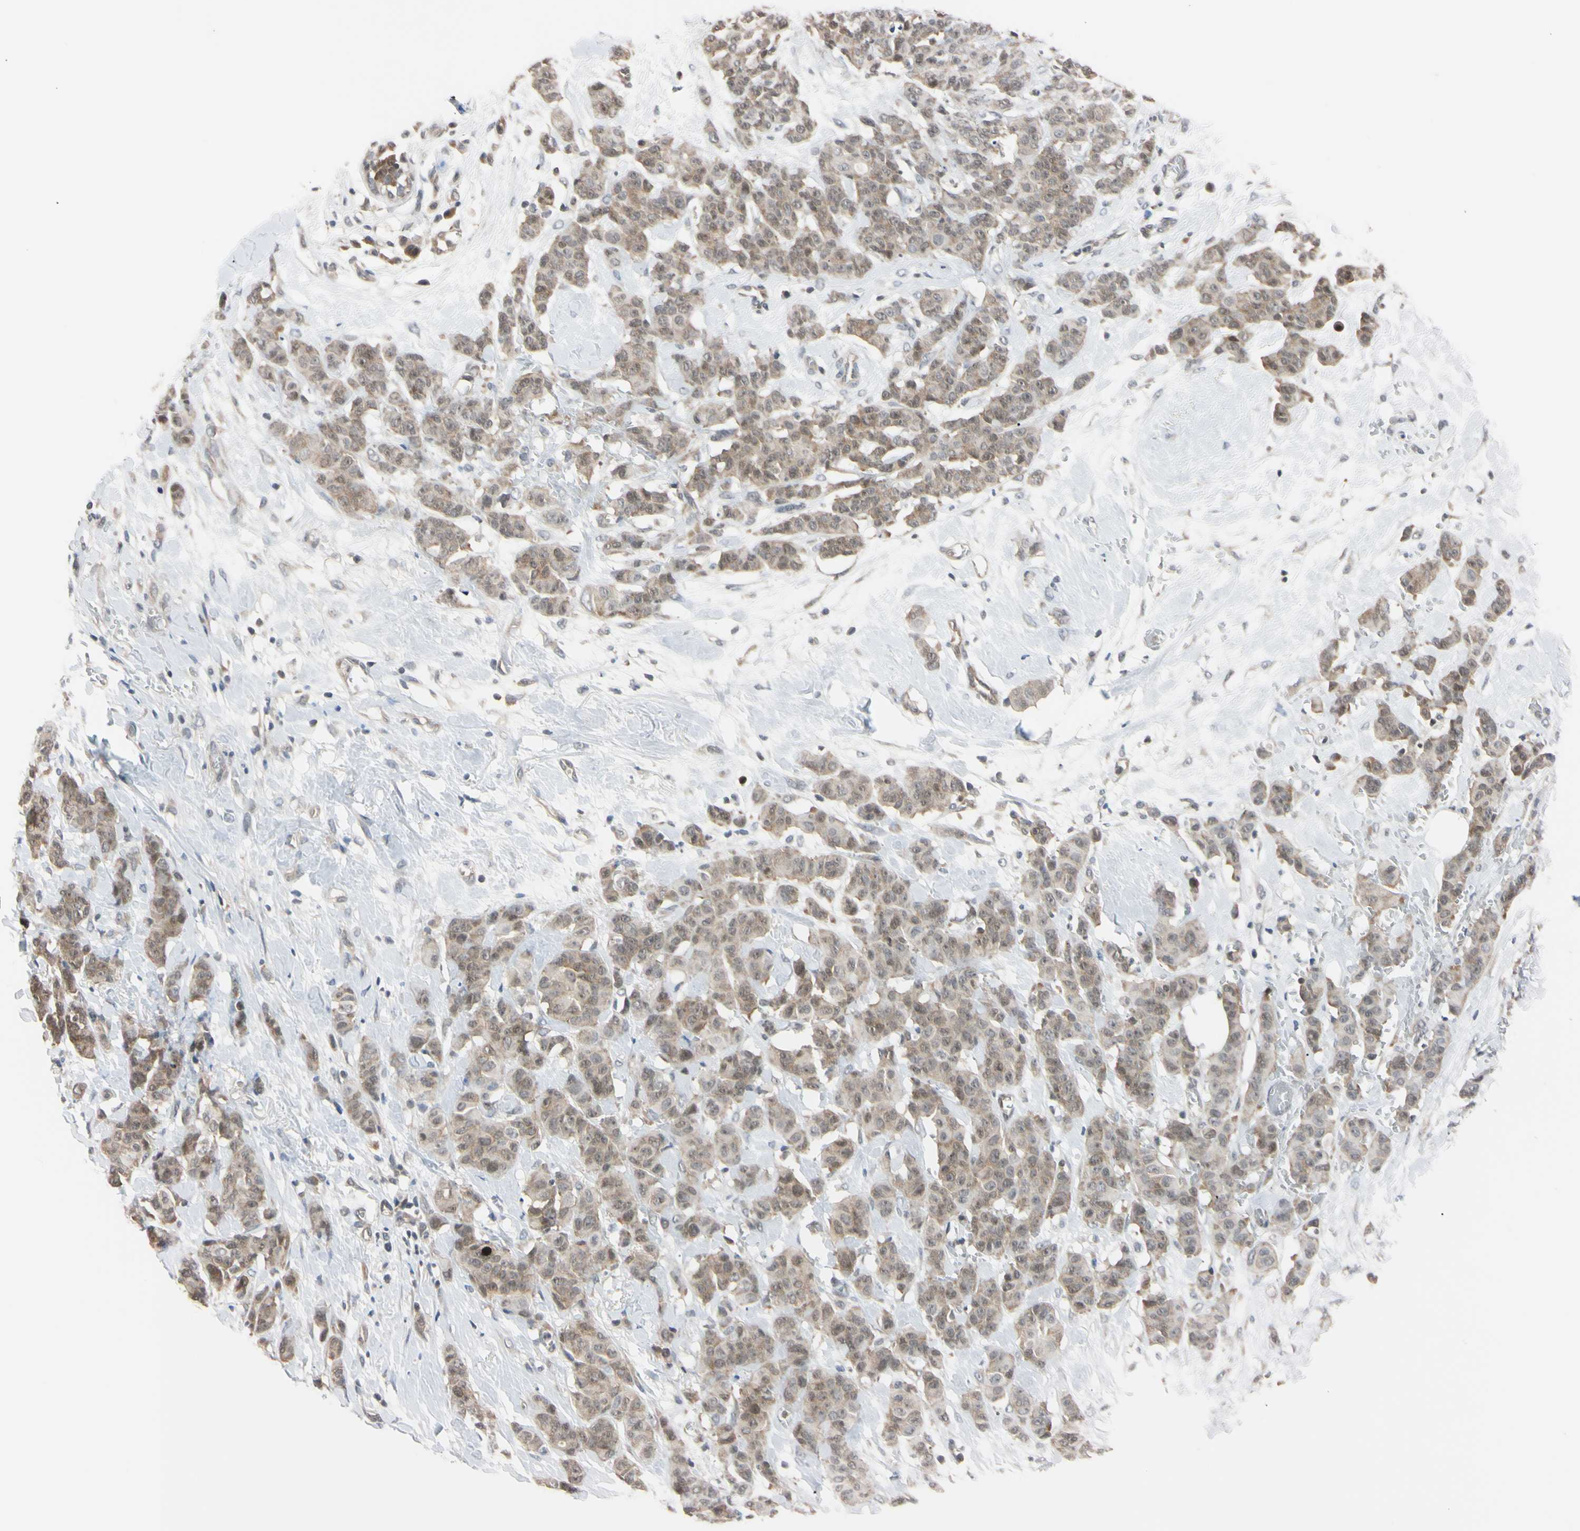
{"staining": {"intensity": "weak", "quantity": ">75%", "location": "cytoplasmic/membranous"}, "tissue": "breast cancer", "cell_type": "Tumor cells", "image_type": "cancer", "snomed": [{"axis": "morphology", "description": "Normal tissue, NOS"}, {"axis": "morphology", "description": "Duct carcinoma"}, {"axis": "topography", "description": "Breast"}], "caption": "Breast cancer stained for a protein (brown) shows weak cytoplasmic/membranous positive expression in approximately >75% of tumor cells.", "gene": "UBE2I", "patient": {"sex": "female", "age": 40}}